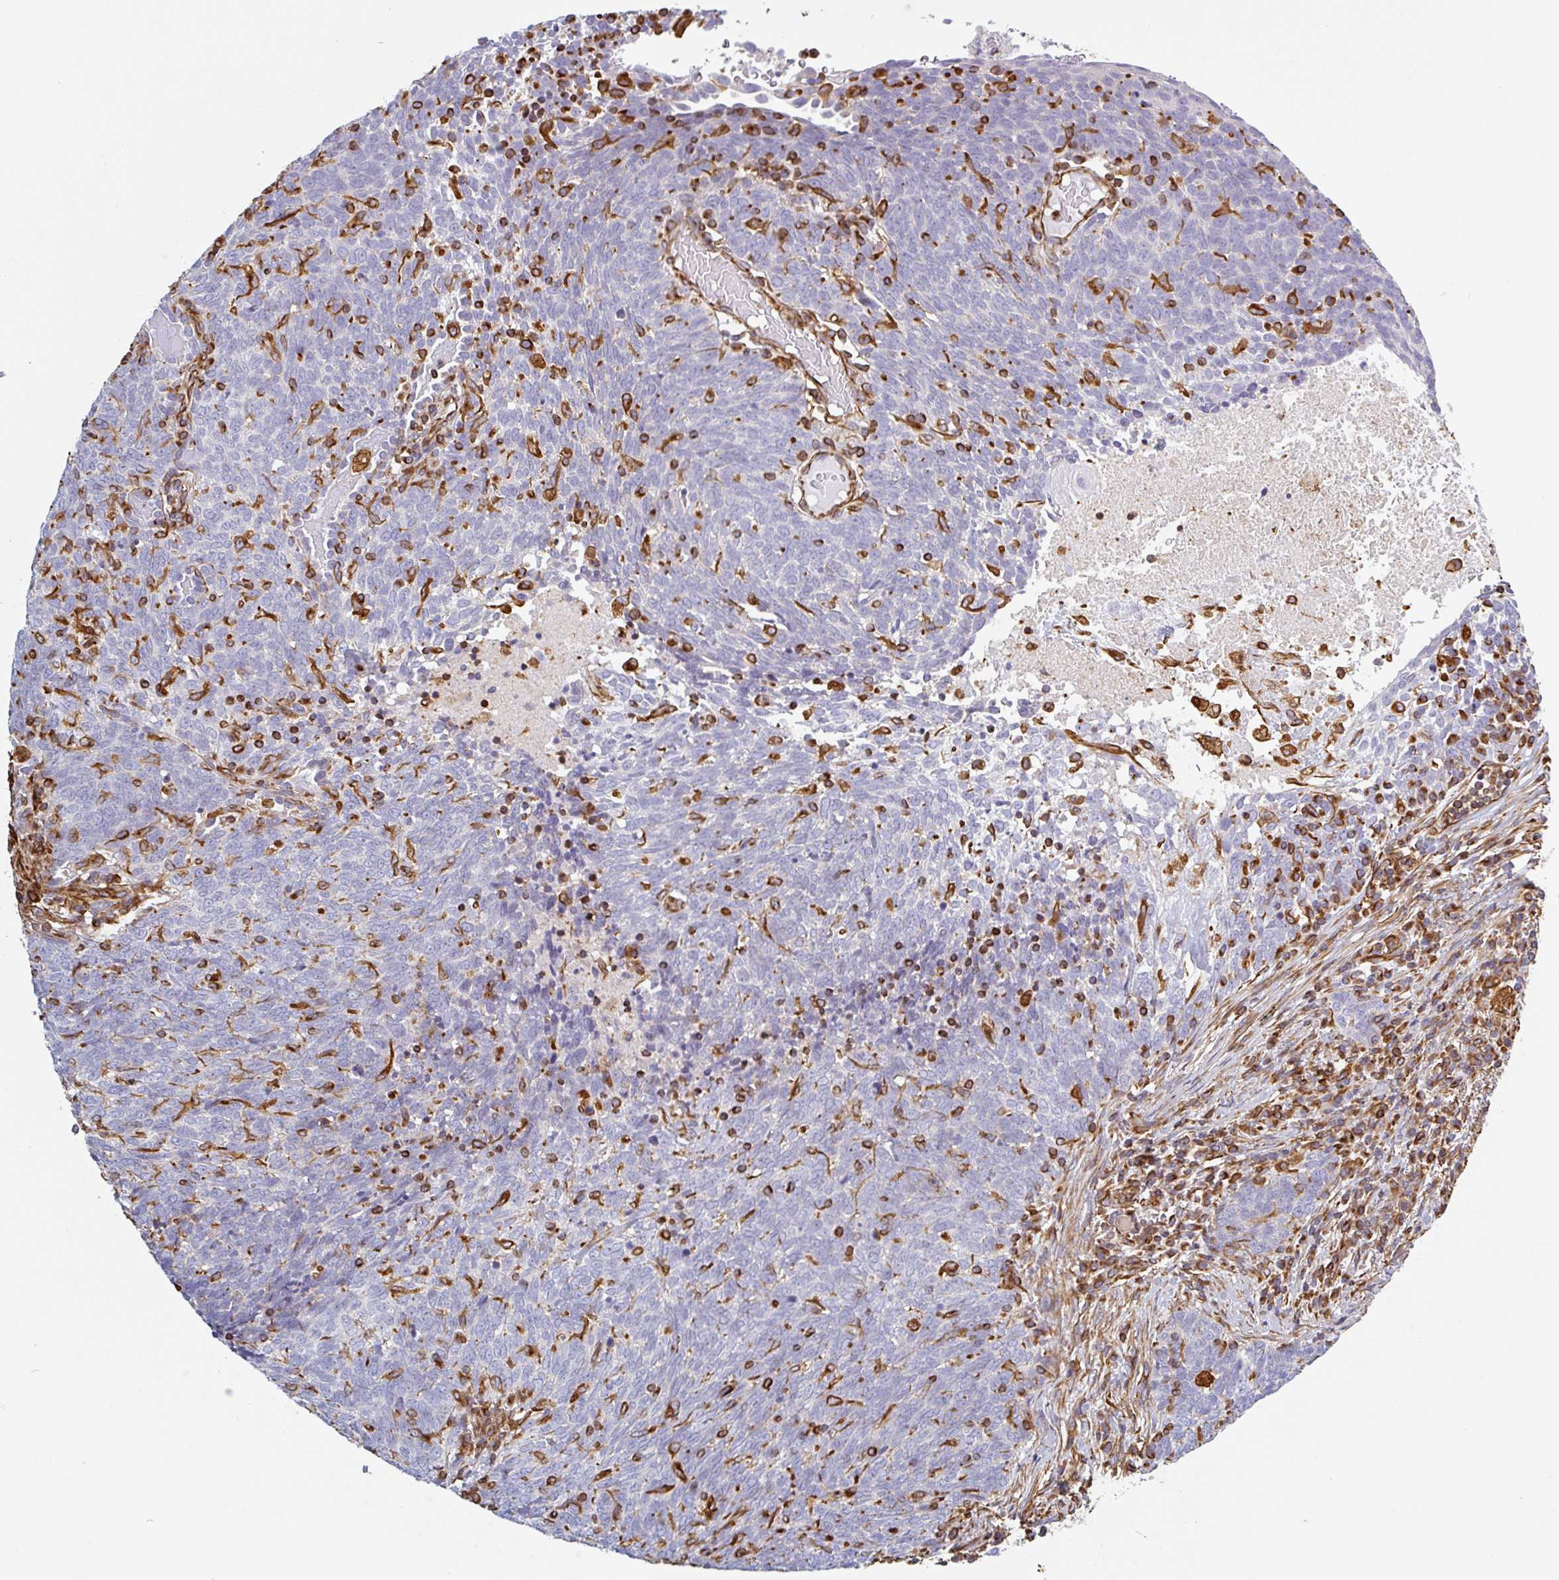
{"staining": {"intensity": "negative", "quantity": "none", "location": "none"}, "tissue": "lung cancer", "cell_type": "Tumor cells", "image_type": "cancer", "snomed": [{"axis": "morphology", "description": "Squamous cell carcinoma, NOS"}, {"axis": "topography", "description": "Lung"}], "caption": "Micrograph shows no protein positivity in tumor cells of squamous cell carcinoma (lung) tissue.", "gene": "PPFIA1", "patient": {"sex": "female", "age": 72}}